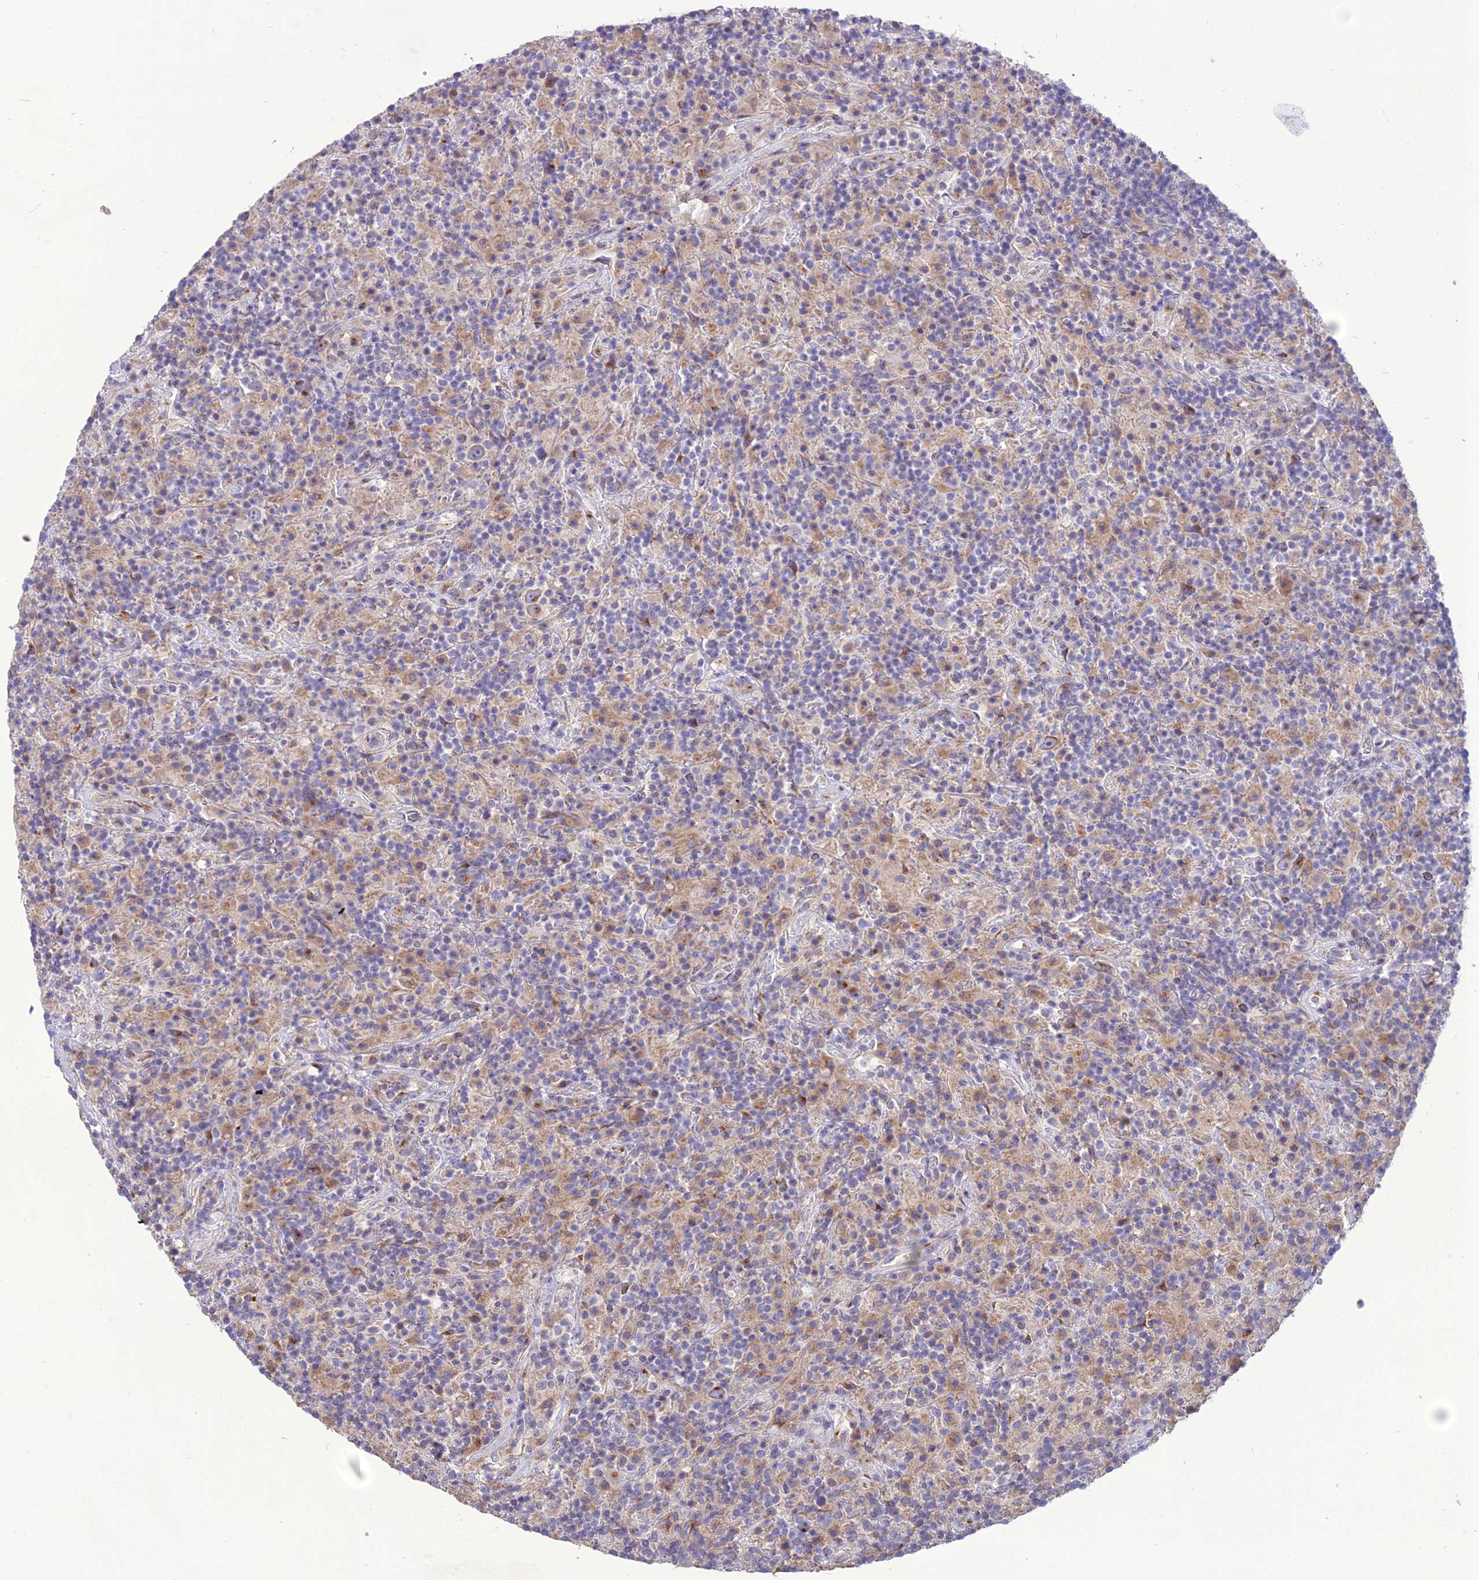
{"staining": {"intensity": "negative", "quantity": "none", "location": "none"}, "tissue": "lymphoma", "cell_type": "Tumor cells", "image_type": "cancer", "snomed": [{"axis": "morphology", "description": "Hodgkin's disease, NOS"}, {"axis": "topography", "description": "Lymph node"}], "caption": "An immunohistochemistry image of lymphoma is shown. There is no staining in tumor cells of lymphoma. Brightfield microscopy of immunohistochemistry stained with DAB (3,3'-diaminobenzidine) (brown) and hematoxylin (blue), captured at high magnification.", "gene": "SPRYD7", "patient": {"sex": "male", "age": 70}}